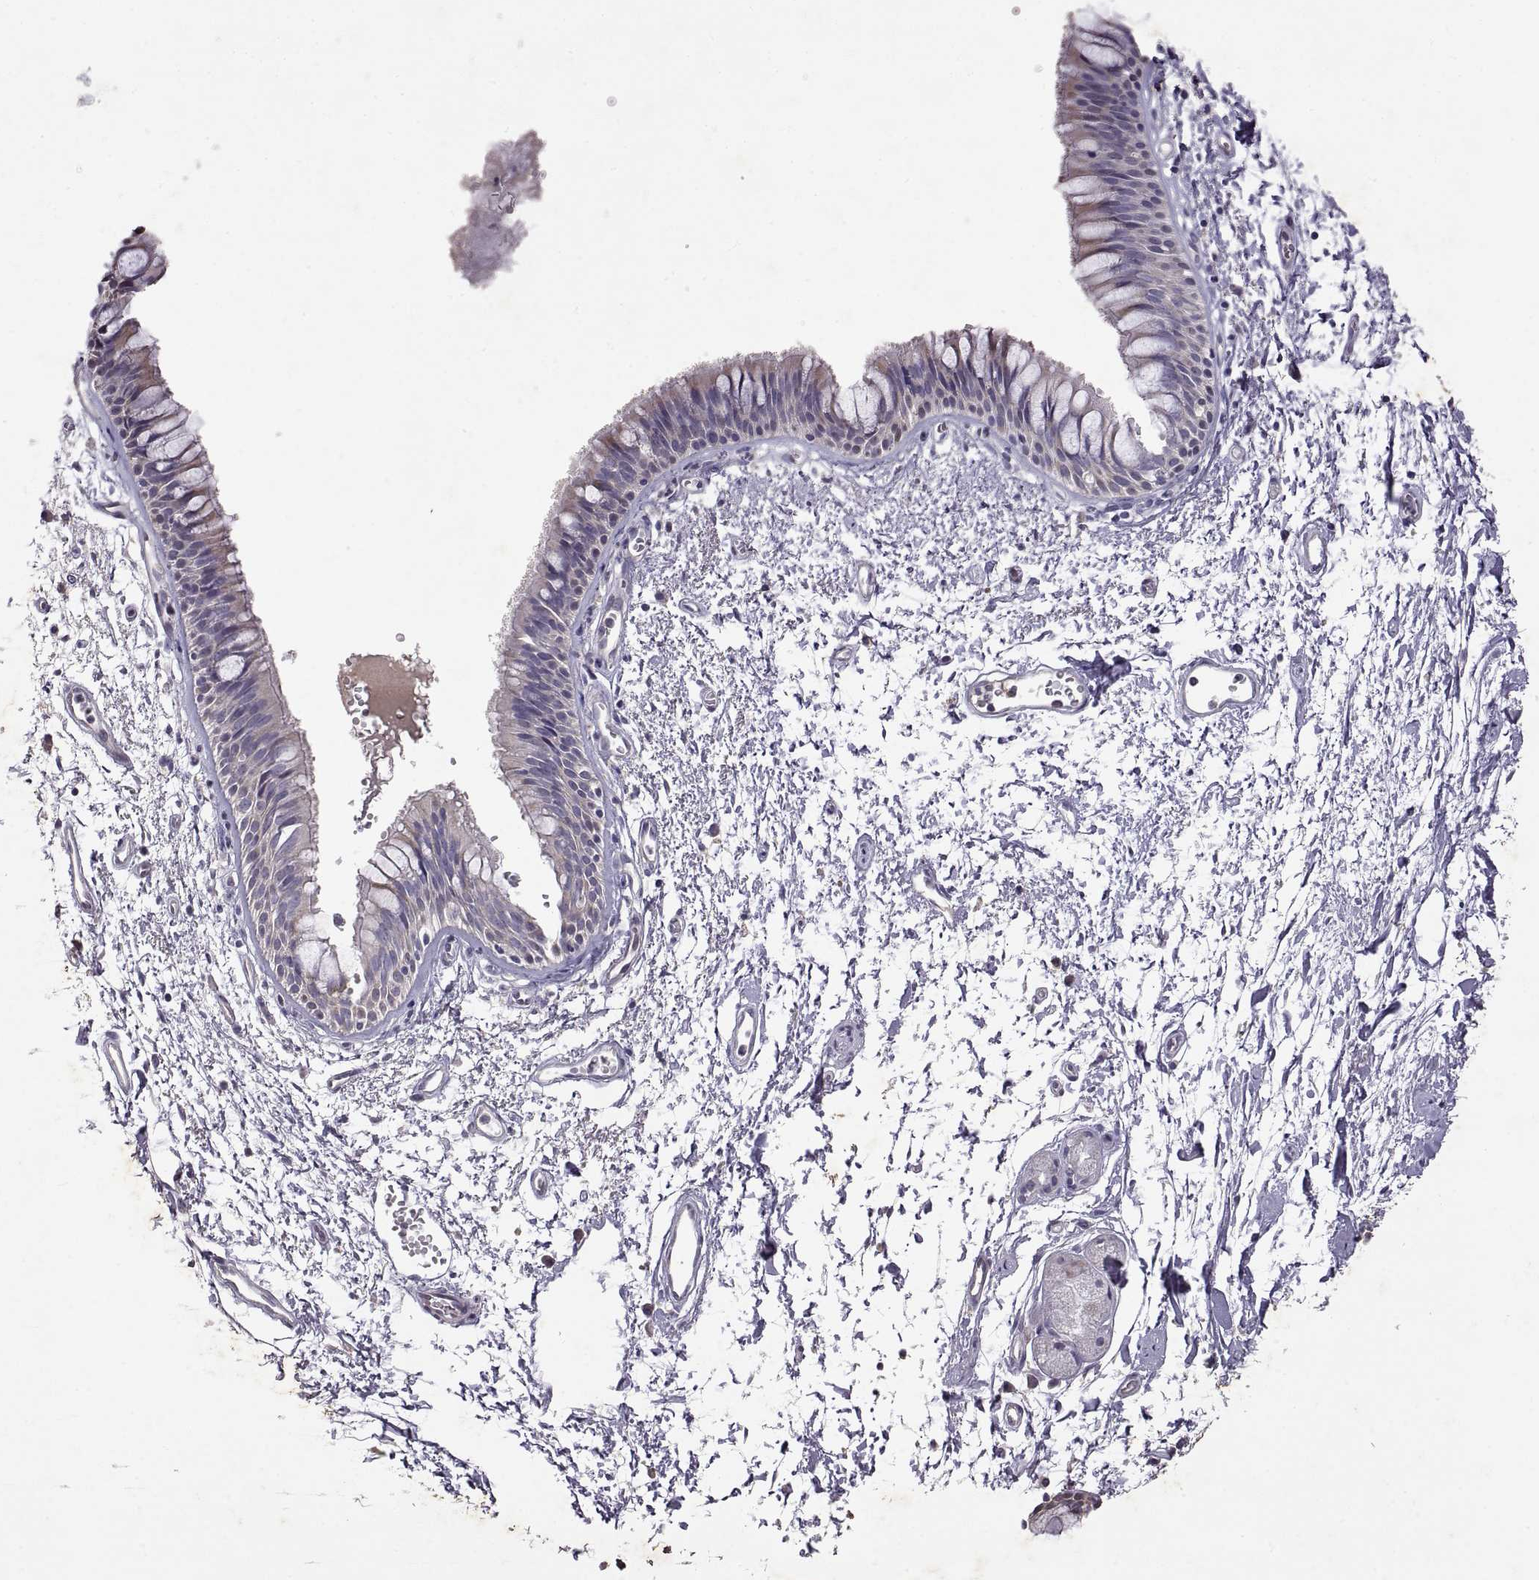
{"staining": {"intensity": "negative", "quantity": "none", "location": "none"}, "tissue": "bronchus", "cell_type": "Respiratory epithelial cells", "image_type": "normal", "snomed": [{"axis": "morphology", "description": "Normal tissue, NOS"}, {"axis": "topography", "description": "Cartilage tissue"}, {"axis": "topography", "description": "Bronchus"}], "caption": "Immunohistochemistry image of benign bronchus: bronchus stained with DAB (3,3'-diaminobenzidine) shows no significant protein positivity in respiratory epithelial cells.", "gene": "DEFB136", "patient": {"sex": "male", "age": 66}}